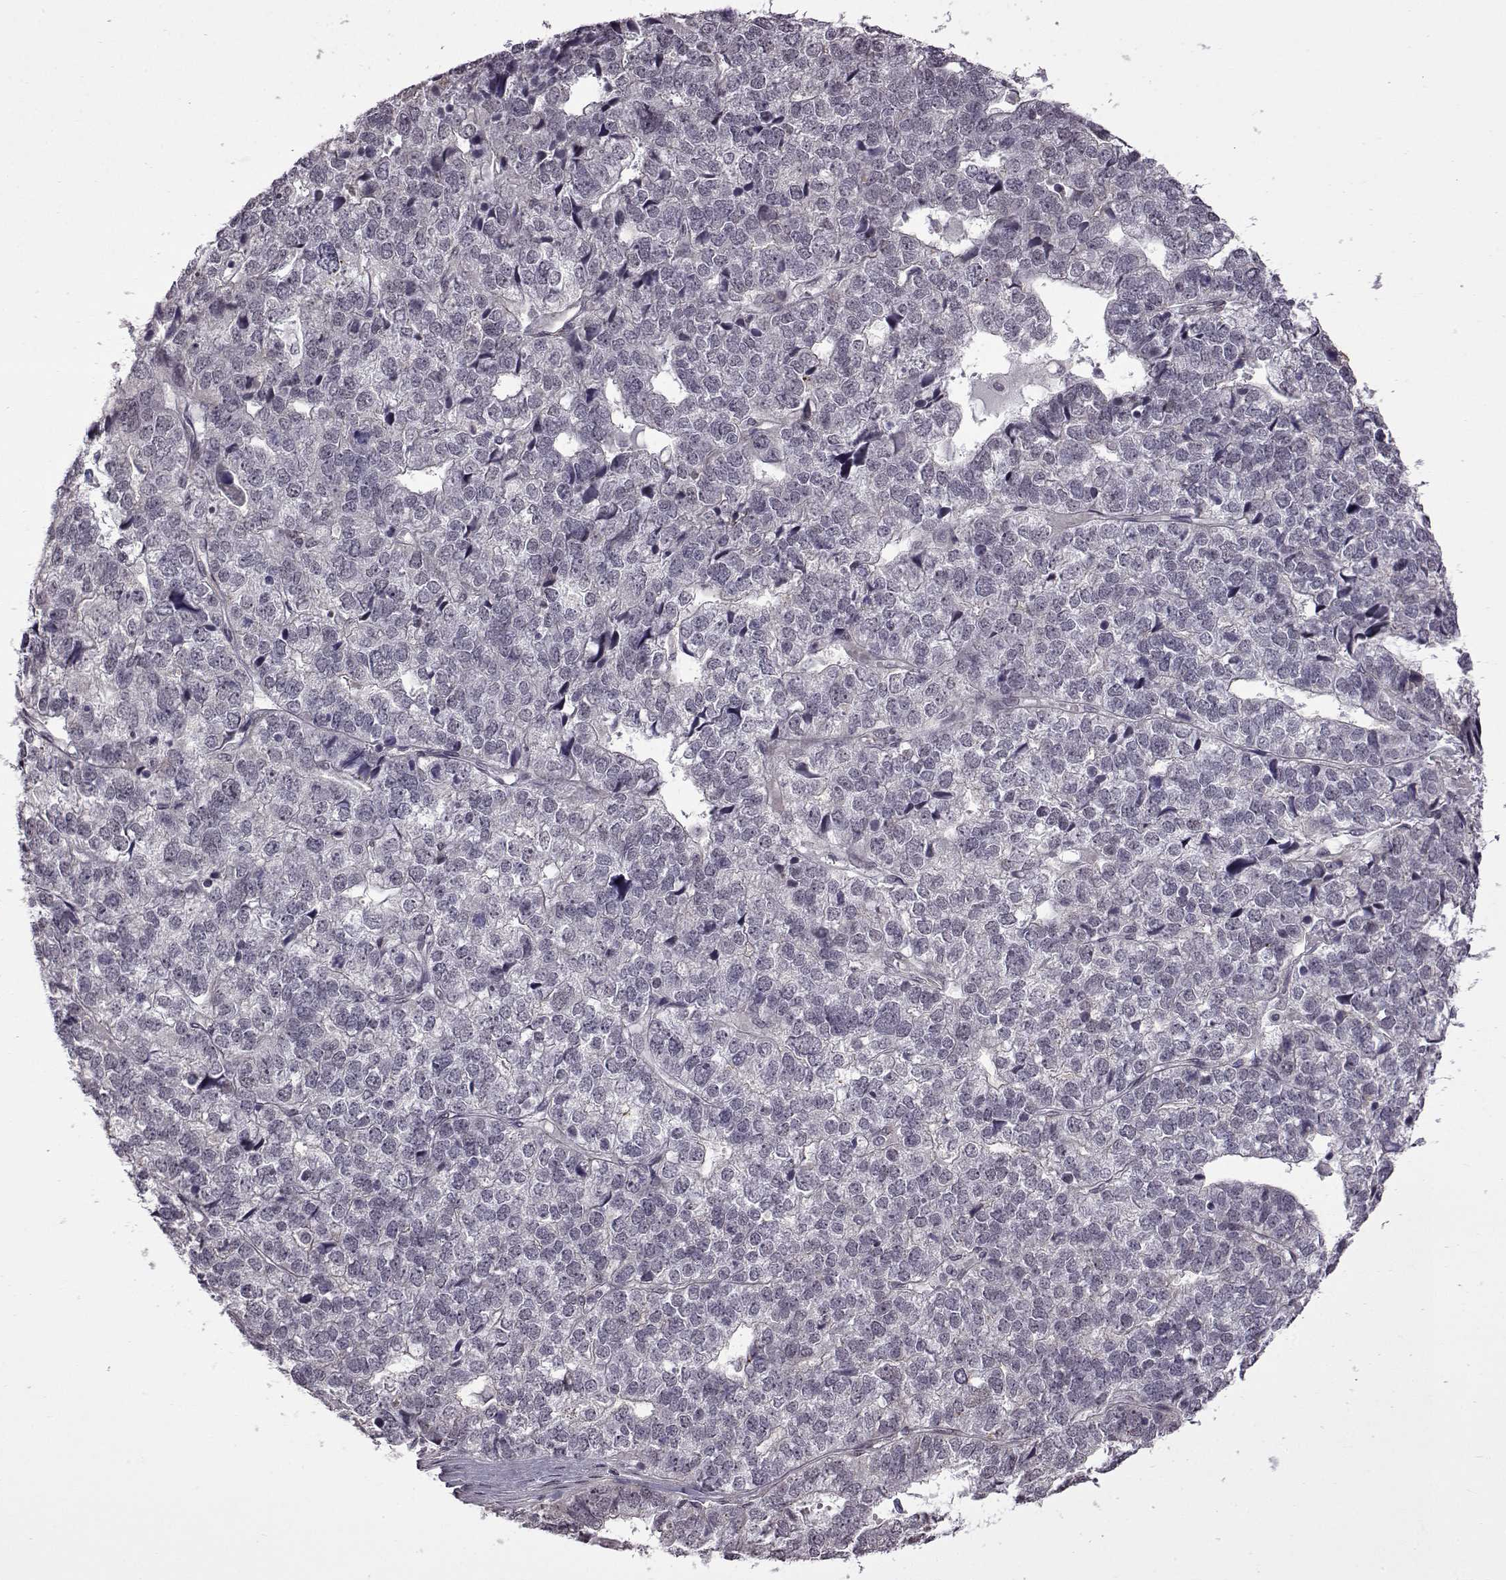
{"staining": {"intensity": "negative", "quantity": "none", "location": "none"}, "tissue": "stomach cancer", "cell_type": "Tumor cells", "image_type": "cancer", "snomed": [{"axis": "morphology", "description": "Adenocarcinoma, NOS"}, {"axis": "topography", "description": "Stomach"}], "caption": "IHC of human stomach cancer (adenocarcinoma) shows no expression in tumor cells.", "gene": "SYNPO2", "patient": {"sex": "male", "age": 69}}